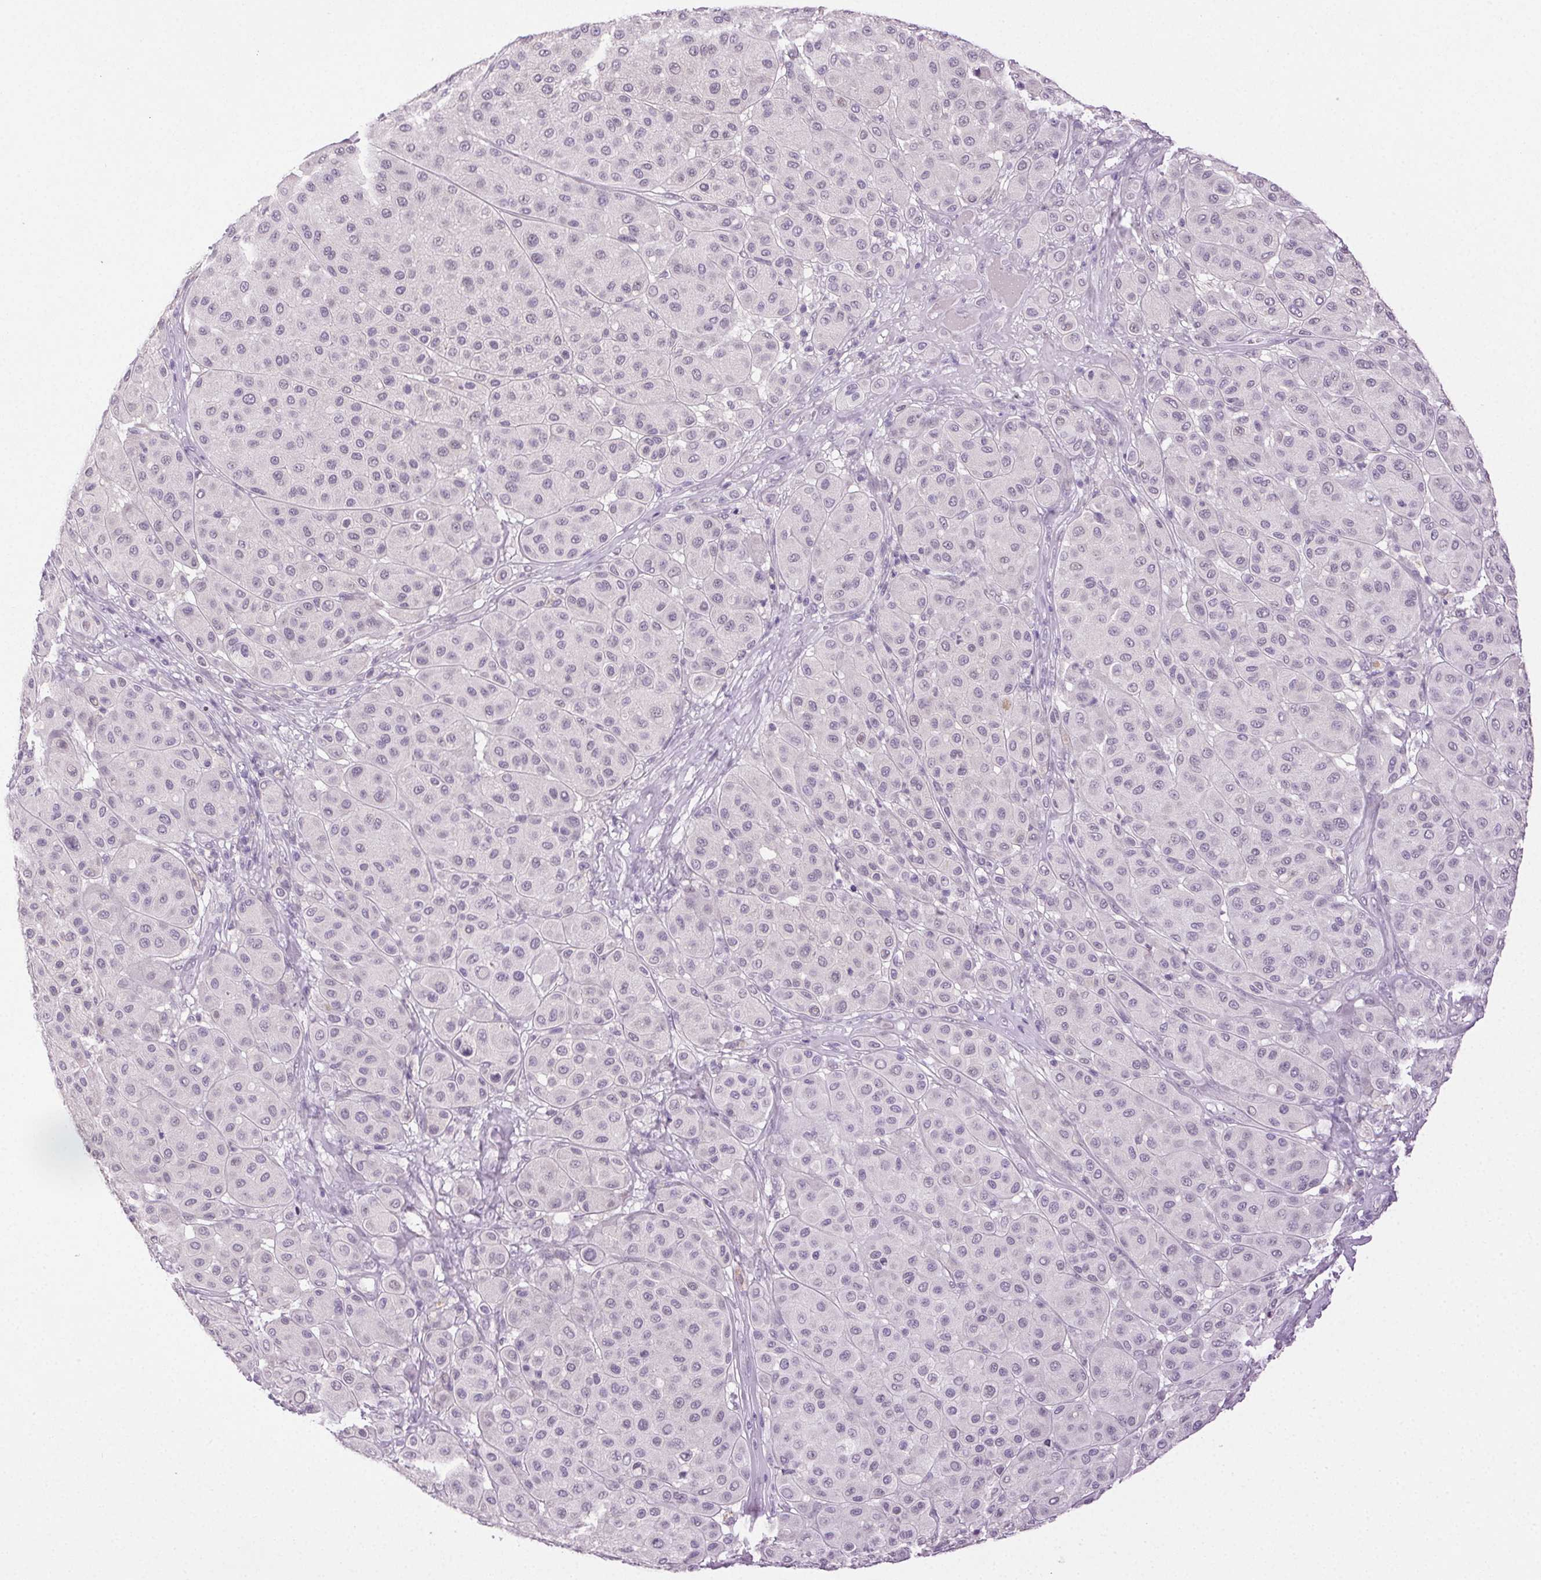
{"staining": {"intensity": "negative", "quantity": "none", "location": "none"}, "tissue": "melanoma", "cell_type": "Tumor cells", "image_type": "cancer", "snomed": [{"axis": "morphology", "description": "Malignant melanoma, Metastatic site"}, {"axis": "topography", "description": "Smooth muscle"}], "caption": "Human melanoma stained for a protein using immunohistochemistry (IHC) displays no expression in tumor cells.", "gene": "CLDN10", "patient": {"sex": "male", "age": 41}}